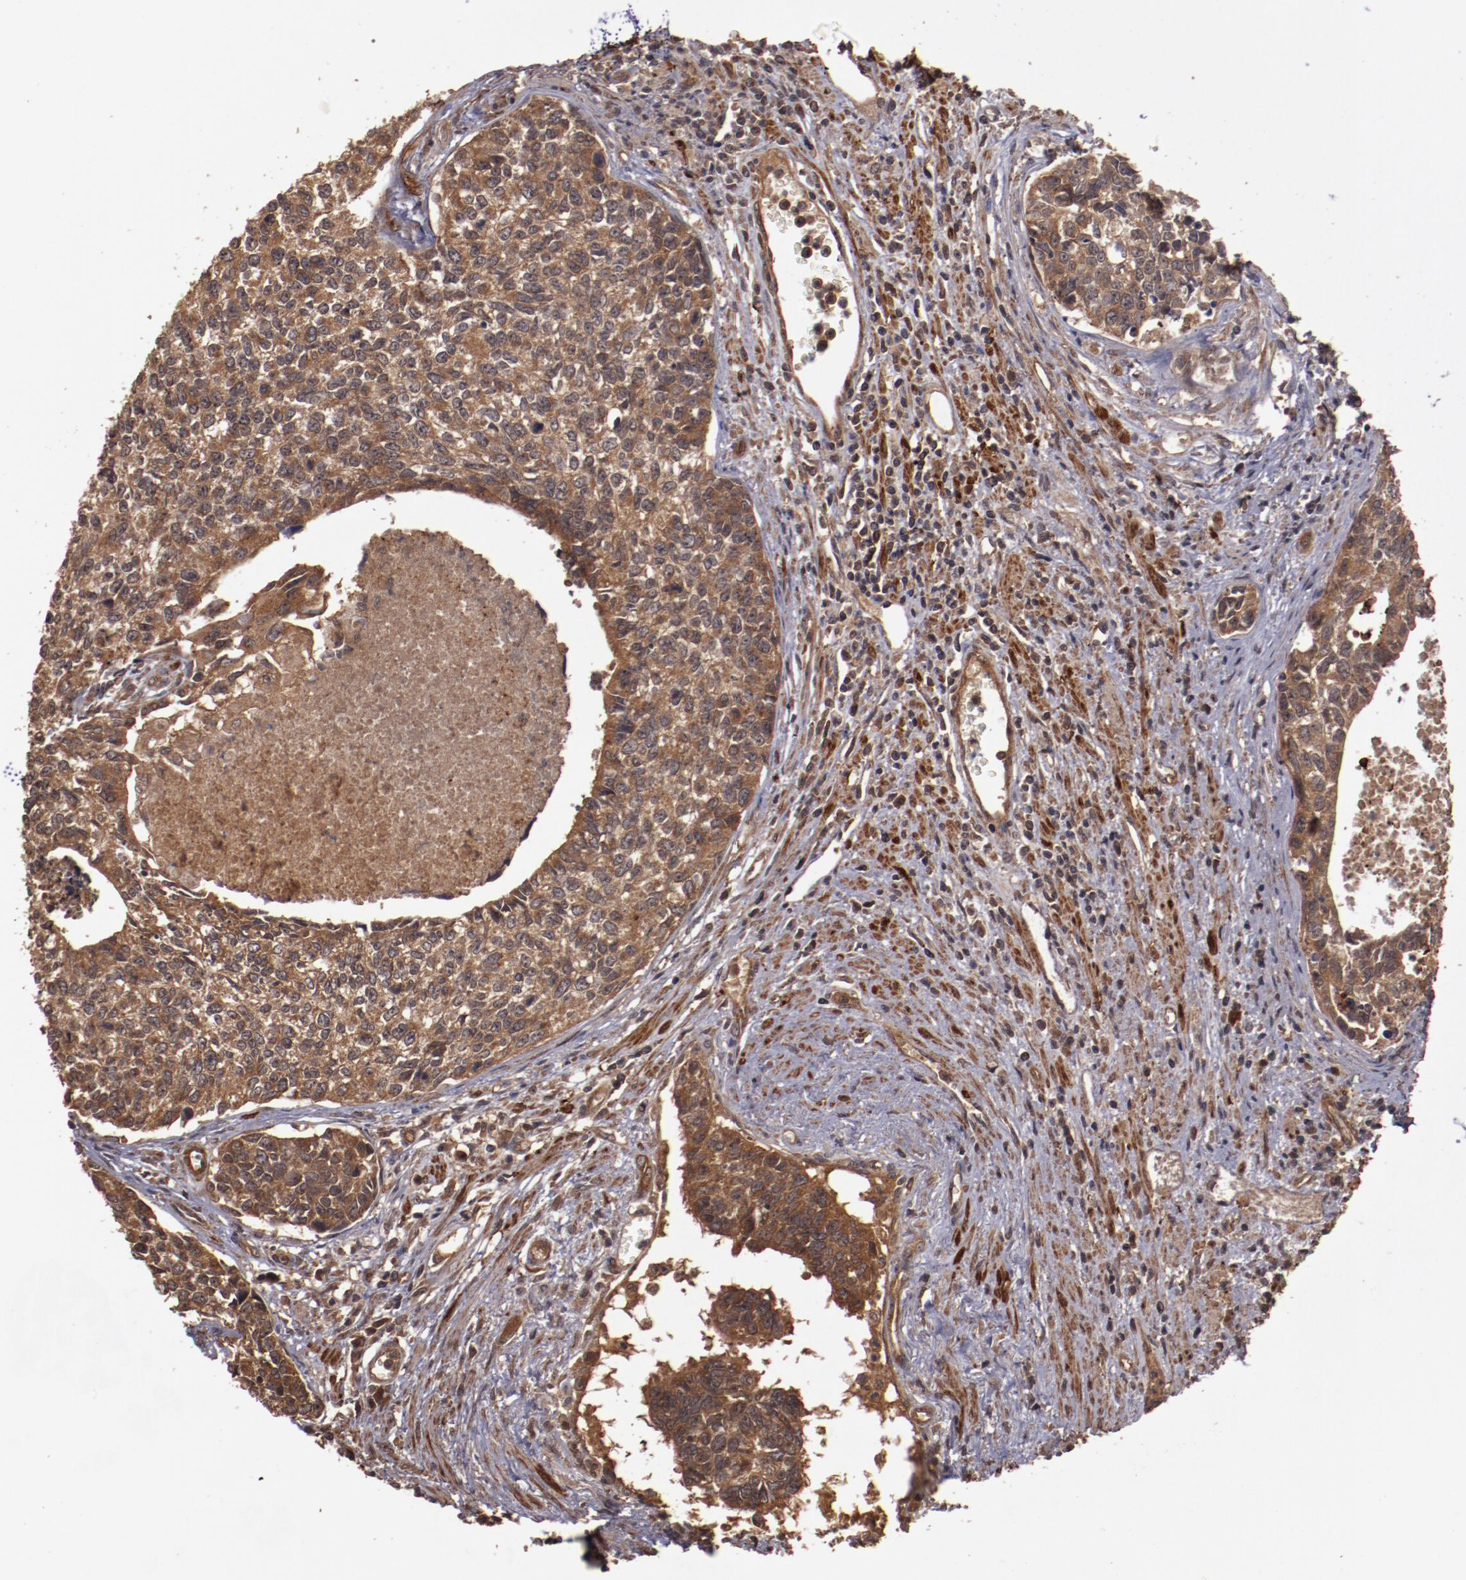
{"staining": {"intensity": "strong", "quantity": ">75%", "location": "cytoplasmic/membranous"}, "tissue": "urothelial cancer", "cell_type": "Tumor cells", "image_type": "cancer", "snomed": [{"axis": "morphology", "description": "Urothelial carcinoma, High grade"}, {"axis": "topography", "description": "Urinary bladder"}], "caption": "High-power microscopy captured an immunohistochemistry (IHC) micrograph of urothelial cancer, revealing strong cytoplasmic/membranous expression in about >75% of tumor cells.", "gene": "TXNDC16", "patient": {"sex": "male", "age": 81}}